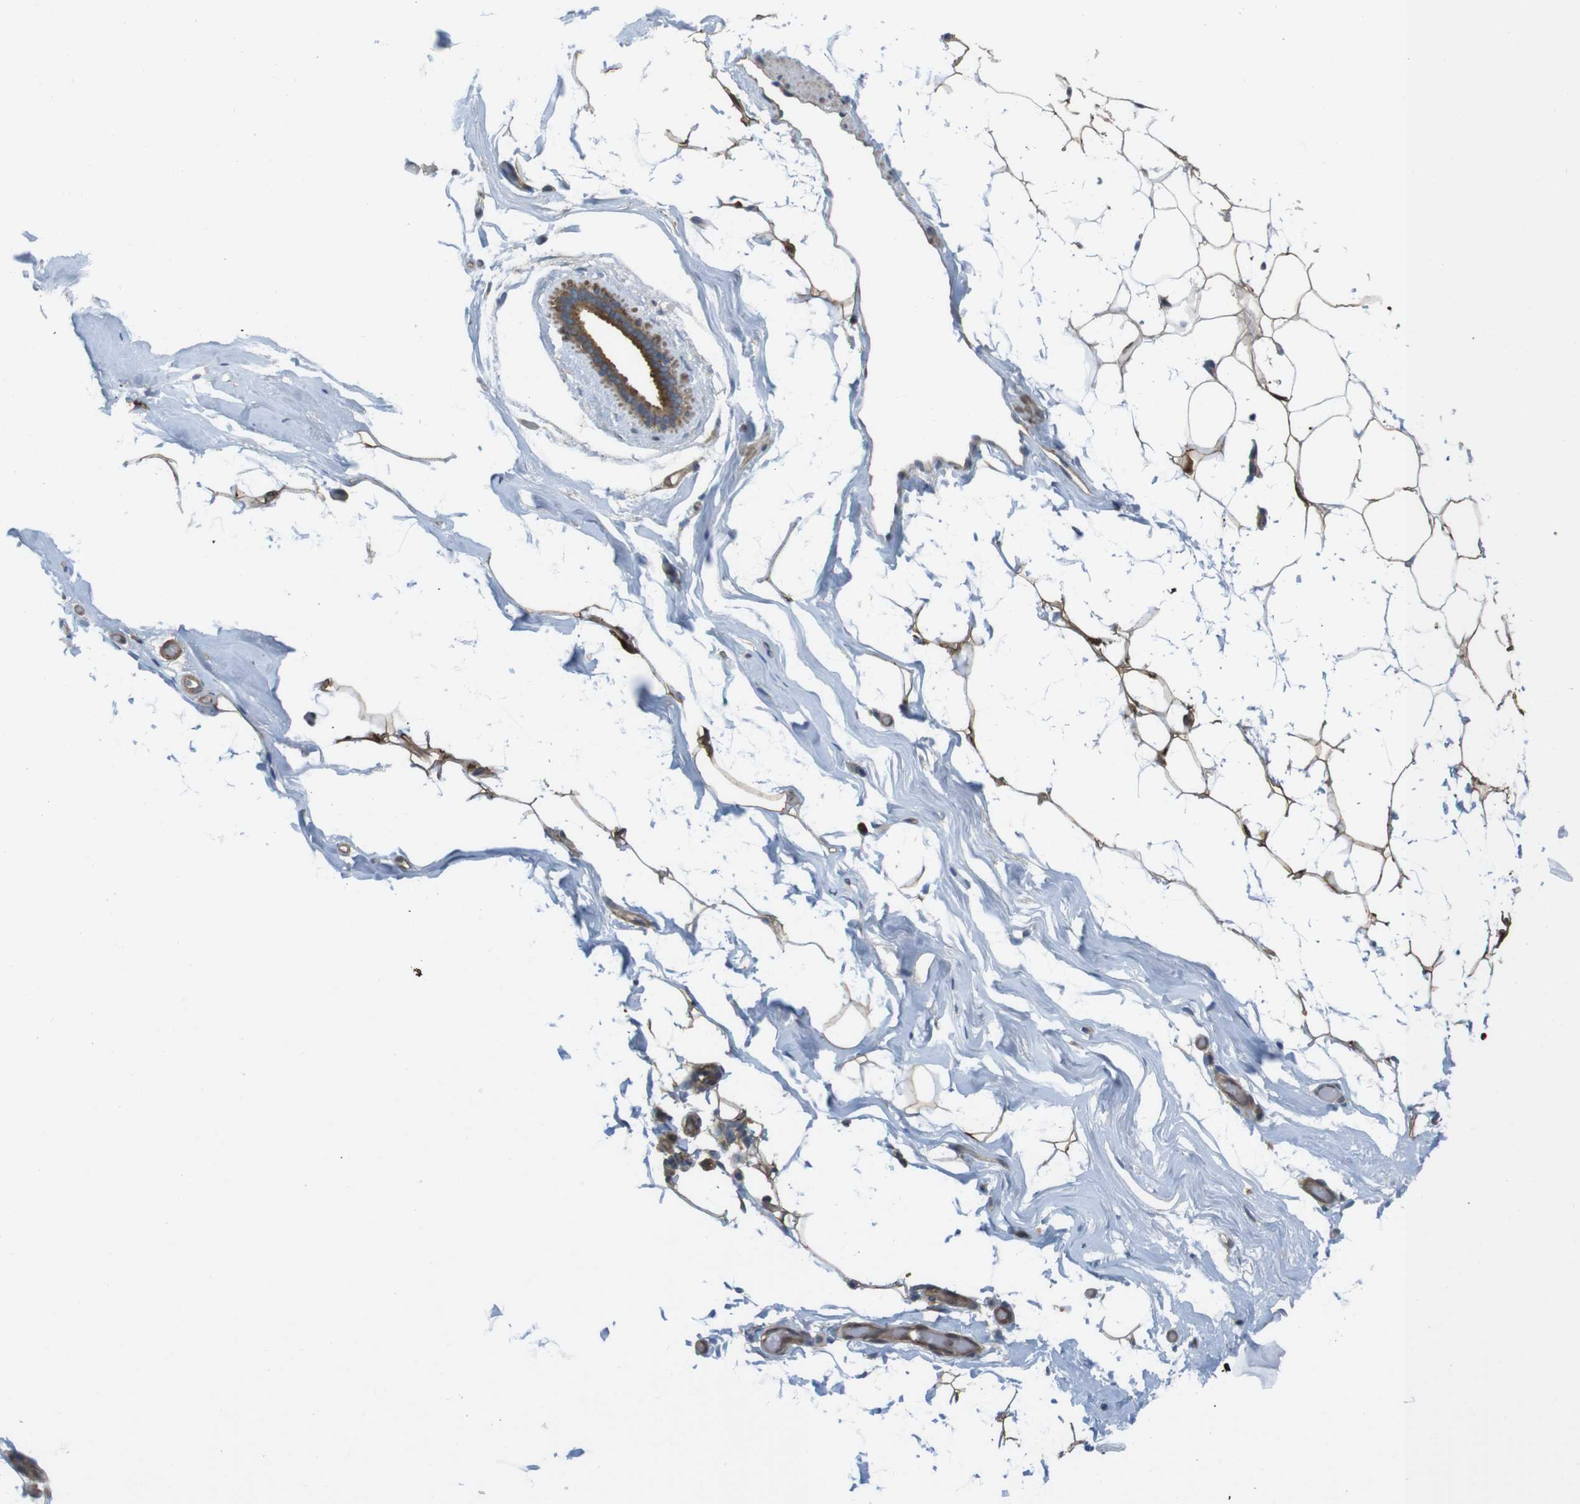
{"staining": {"intensity": "moderate", "quantity": ">75%", "location": "cytoplasmic/membranous"}, "tissue": "adipose tissue", "cell_type": "Adipocytes", "image_type": "normal", "snomed": [{"axis": "morphology", "description": "Normal tissue, NOS"}, {"axis": "topography", "description": "Breast"}, {"axis": "topography", "description": "Soft tissue"}], "caption": "Adipocytes display medium levels of moderate cytoplasmic/membranous expression in about >75% of cells in benign adipose tissue. Nuclei are stained in blue.", "gene": "MTHFD1L", "patient": {"sex": "female", "age": 75}}